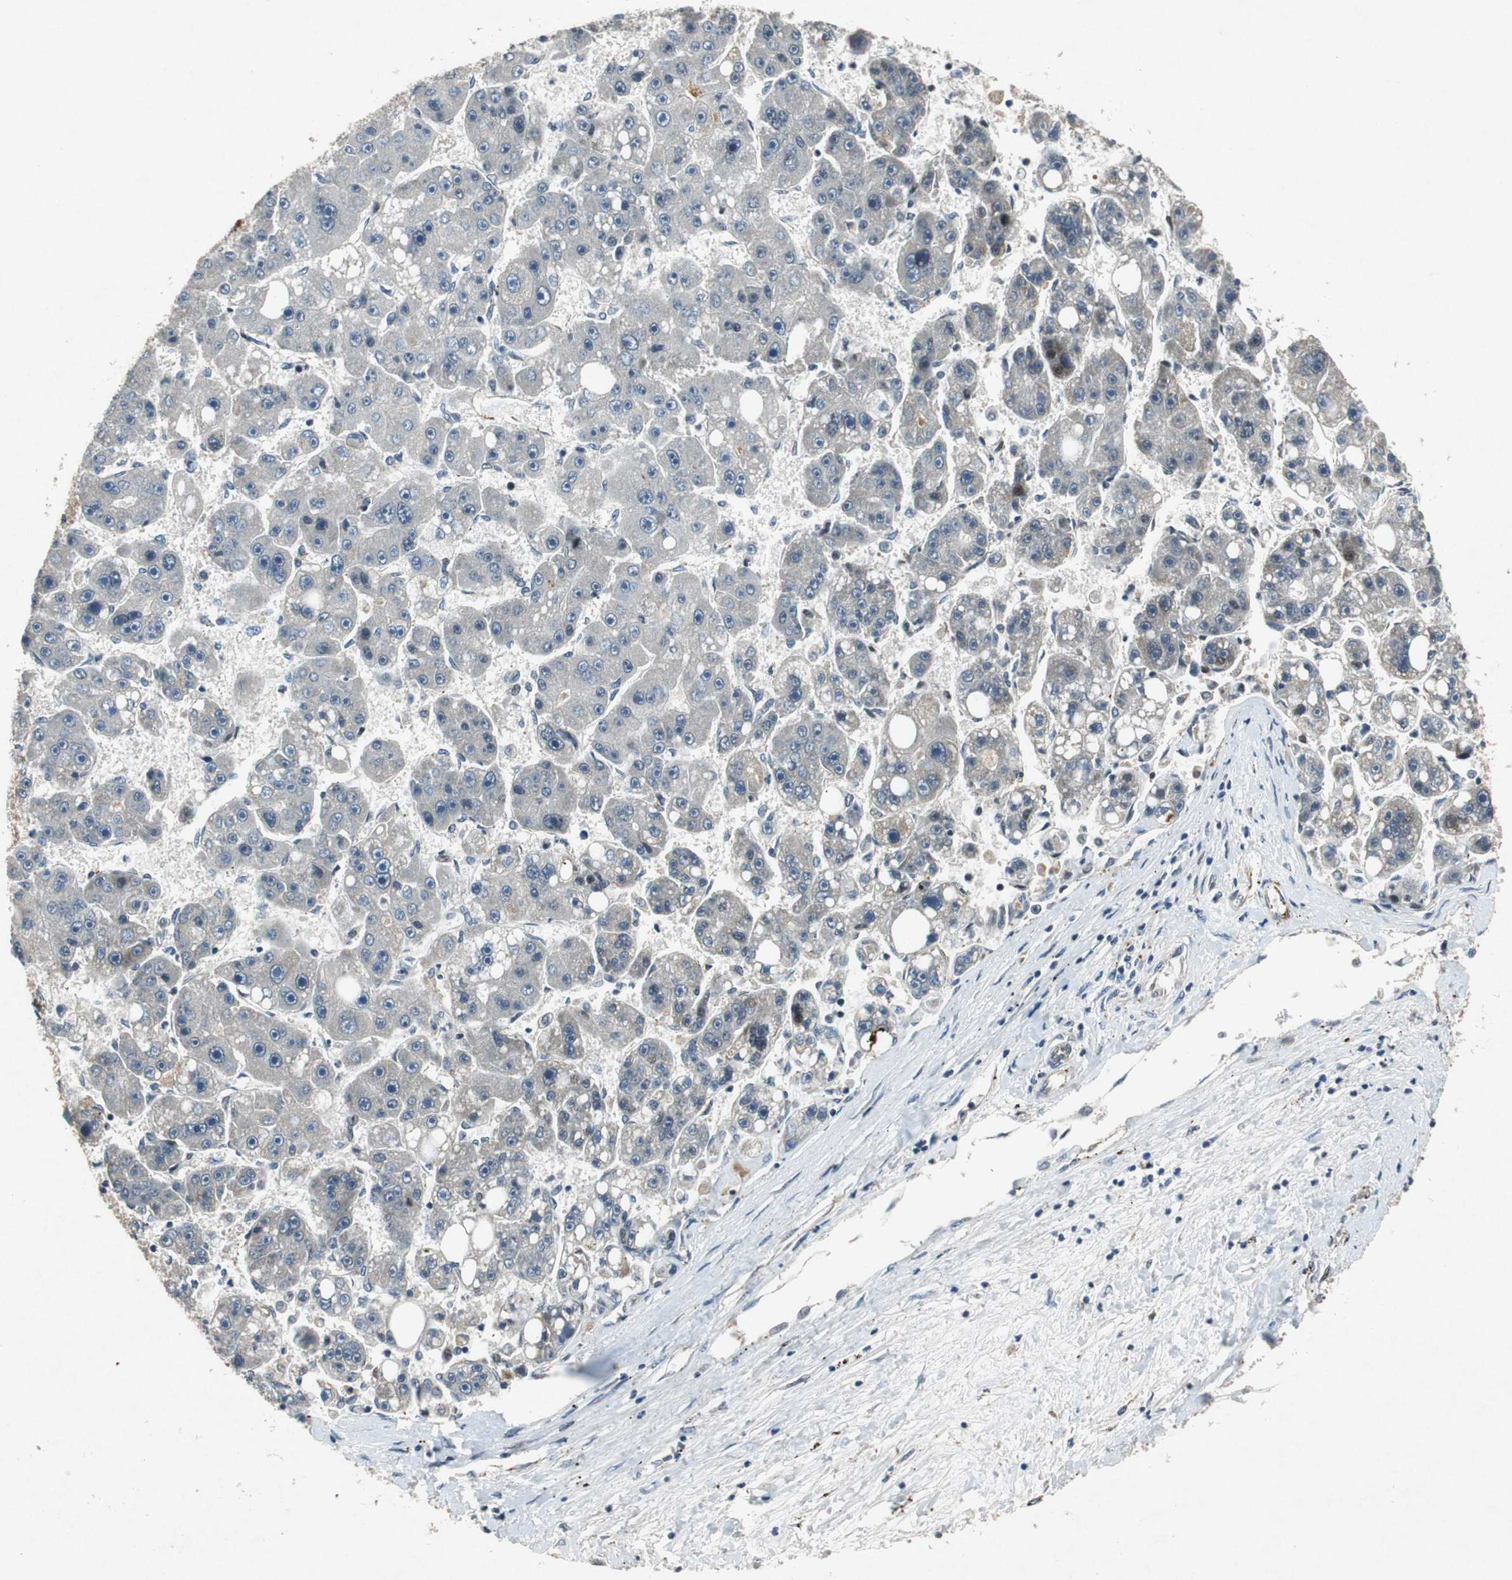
{"staining": {"intensity": "weak", "quantity": "<25%", "location": "cytoplasmic/membranous"}, "tissue": "liver cancer", "cell_type": "Tumor cells", "image_type": "cancer", "snomed": [{"axis": "morphology", "description": "Carcinoma, Hepatocellular, NOS"}, {"axis": "topography", "description": "Liver"}], "caption": "IHC image of neoplastic tissue: hepatocellular carcinoma (liver) stained with DAB (3,3'-diaminobenzidine) reveals no significant protein expression in tumor cells. (Stains: DAB immunohistochemistry with hematoxylin counter stain, Microscopy: brightfield microscopy at high magnification).", "gene": "TUBA4A", "patient": {"sex": "female", "age": 61}}